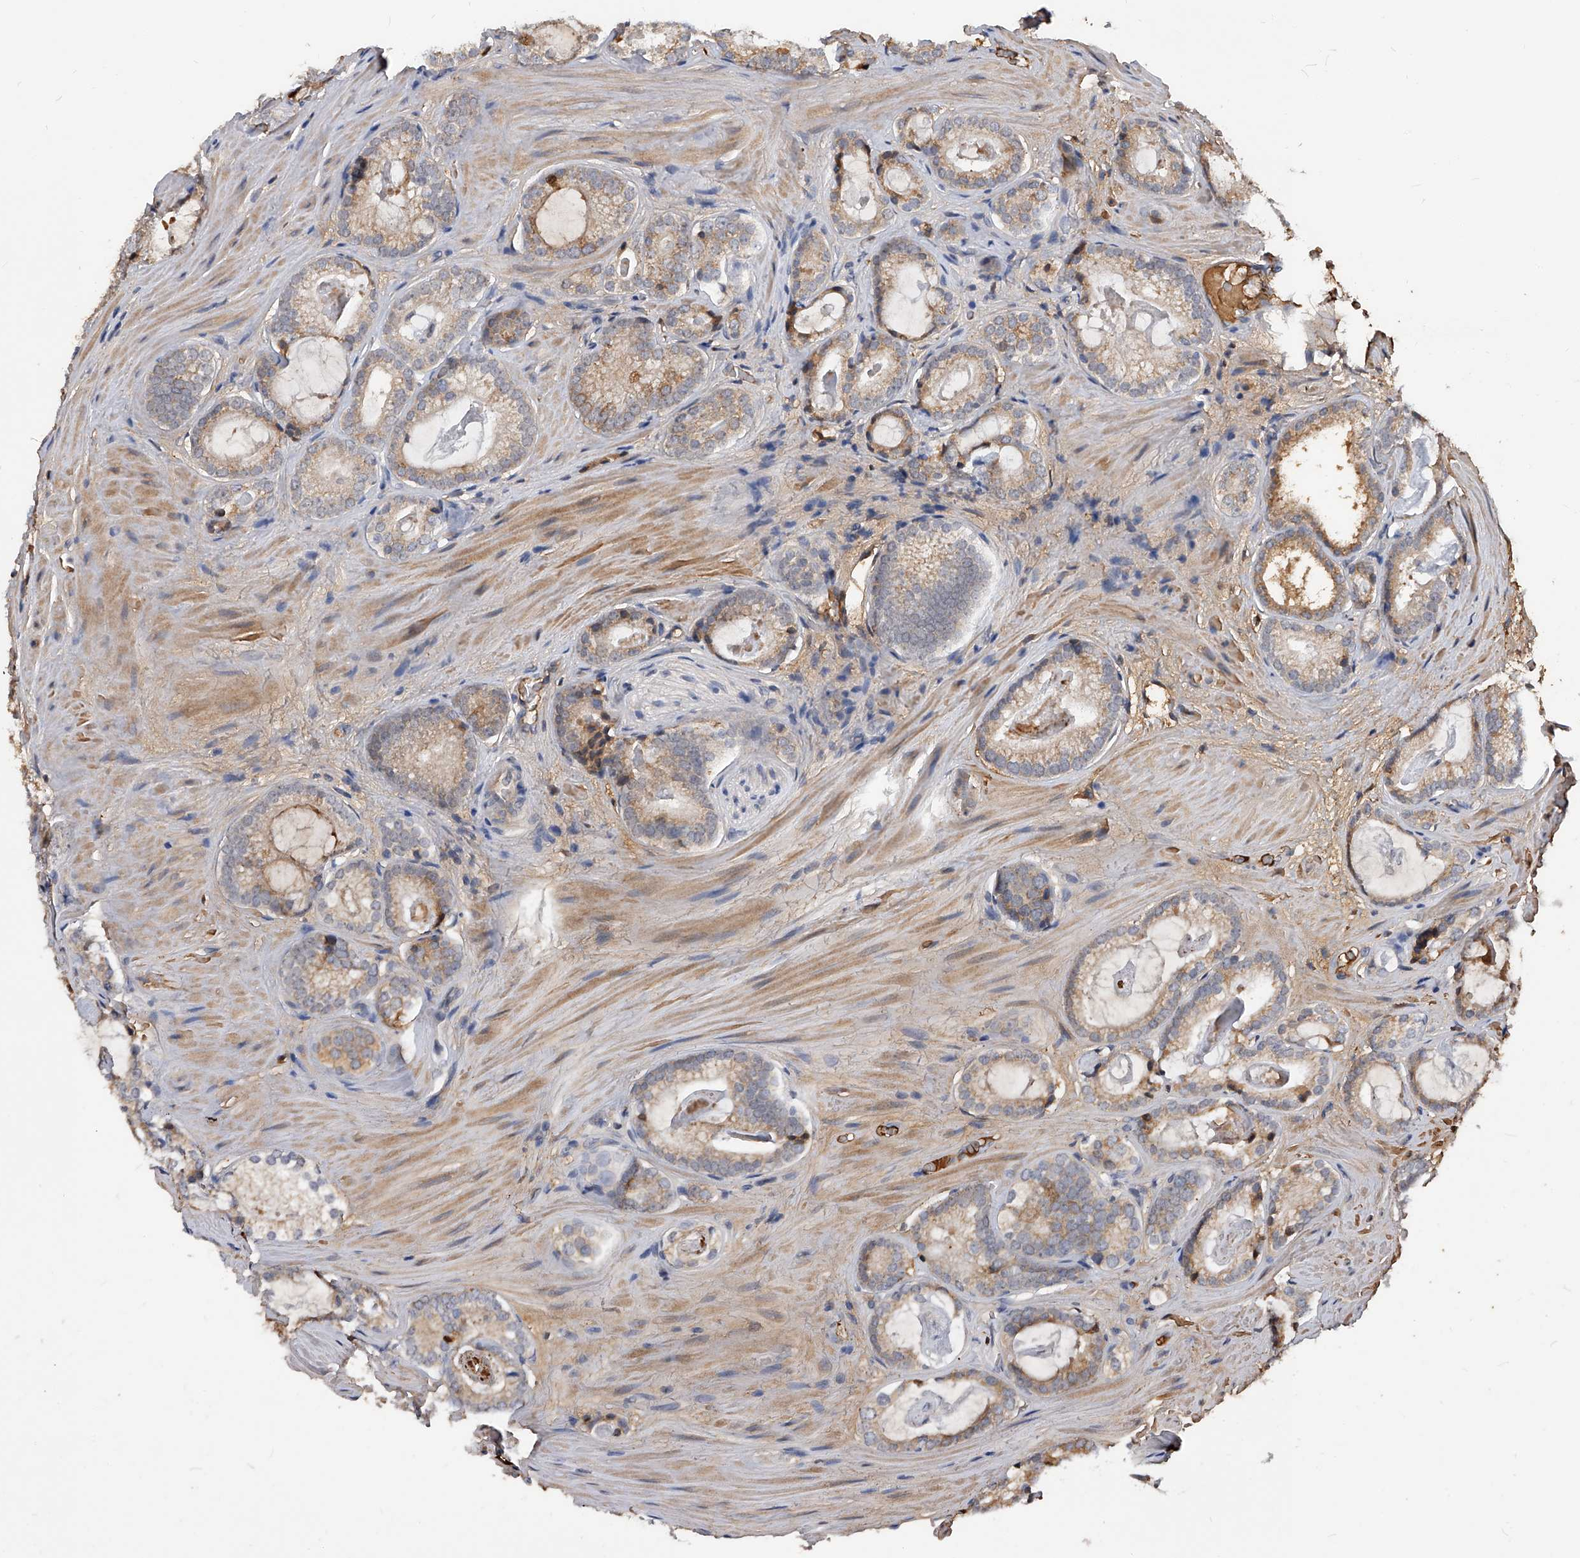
{"staining": {"intensity": "moderate", "quantity": "<25%", "location": "cytoplasmic/membranous"}, "tissue": "prostate cancer", "cell_type": "Tumor cells", "image_type": "cancer", "snomed": [{"axis": "morphology", "description": "Adenocarcinoma, High grade"}, {"axis": "topography", "description": "Prostate"}], "caption": "IHC staining of prostate cancer (adenocarcinoma (high-grade)), which displays low levels of moderate cytoplasmic/membranous expression in approximately <25% of tumor cells indicating moderate cytoplasmic/membranous protein expression. The staining was performed using DAB (3,3'-diaminobenzidine) (brown) for protein detection and nuclei were counterstained in hematoxylin (blue).", "gene": "ZNF25", "patient": {"sex": "male", "age": 63}}